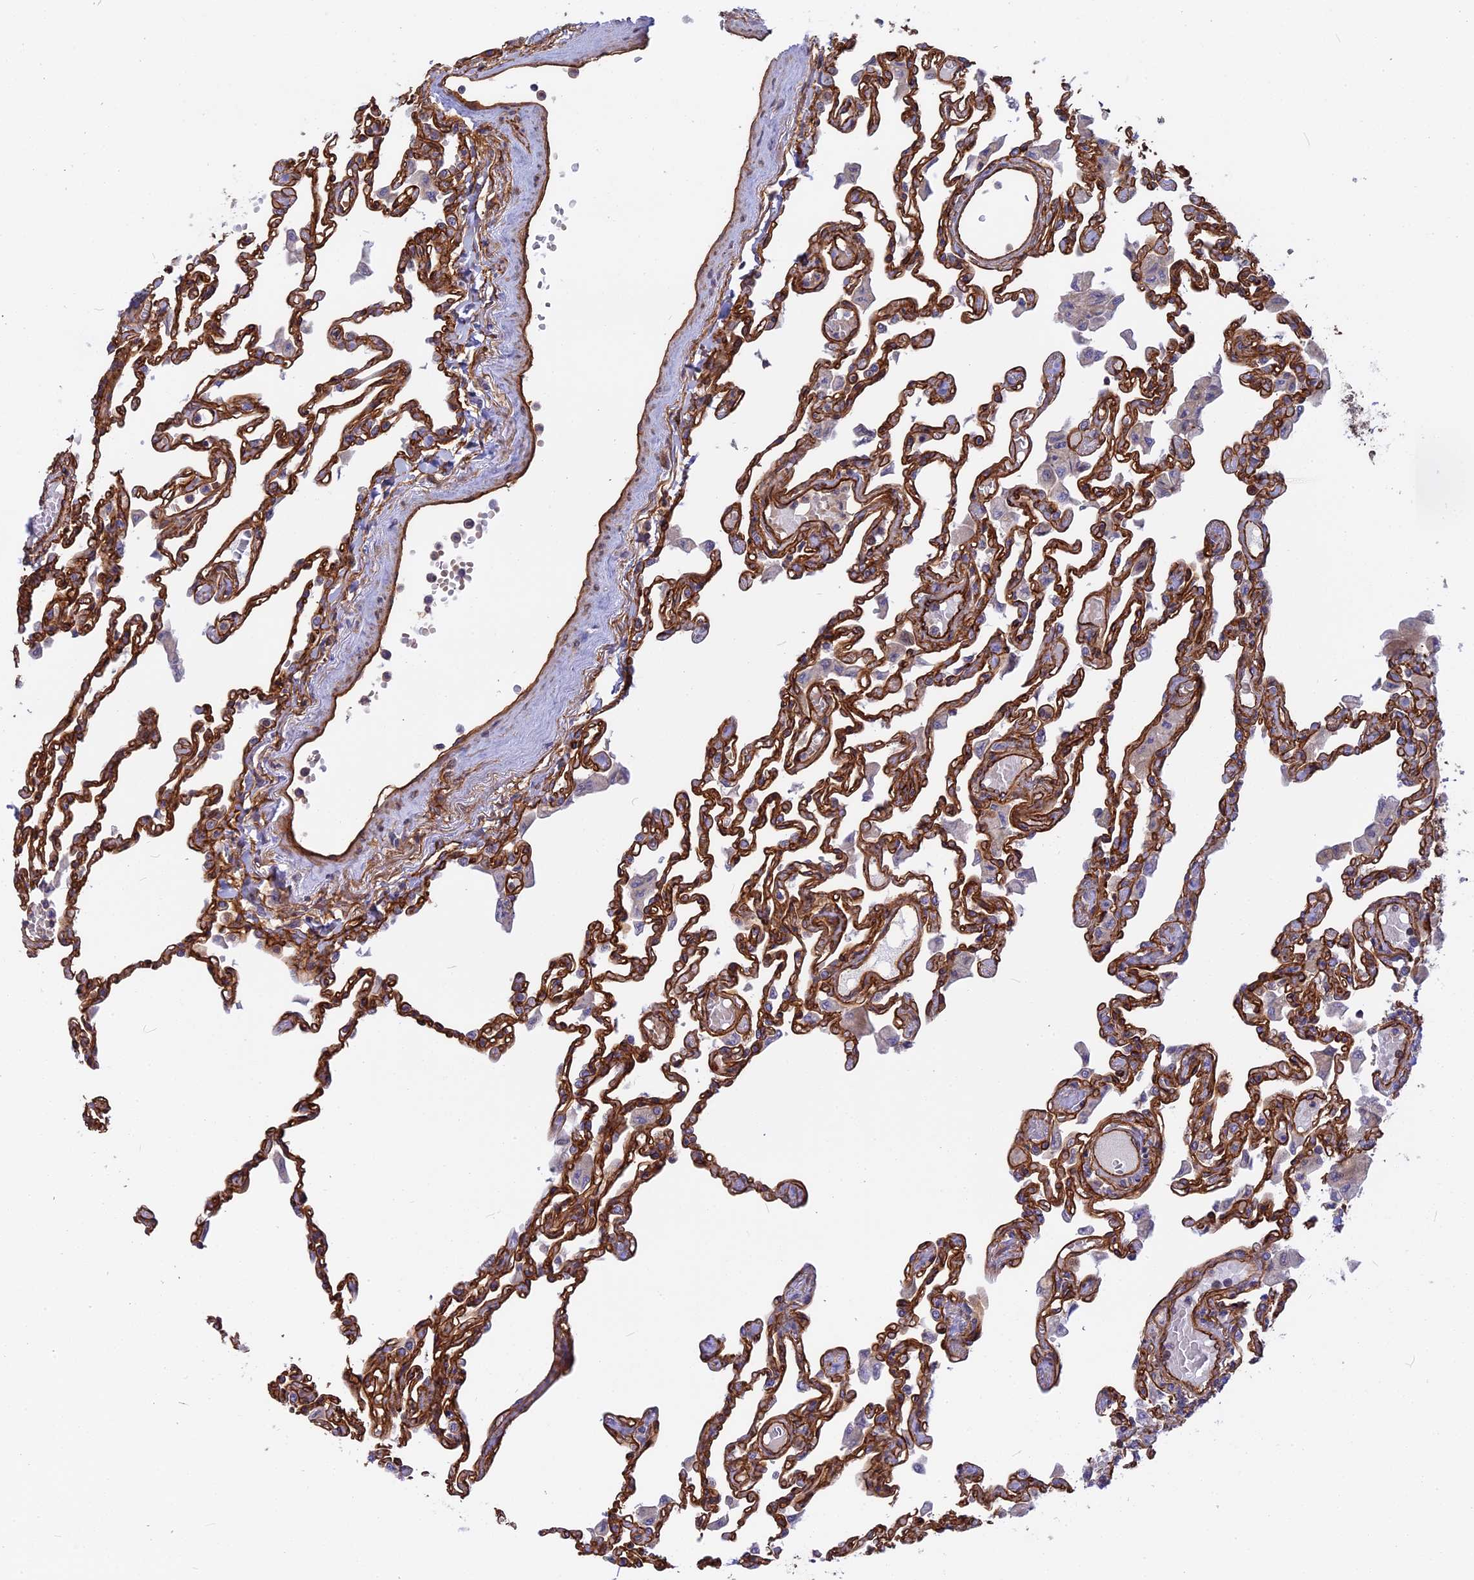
{"staining": {"intensity": "strong", "quantity": ">75%", "location": "cytoplasmic/membranous"}, "tissue": "lung", "cell_type": "Alveolar cells", "image_type": "normal", "snomed": [{"axis": "morphology", "description": "Normal tissue, NOS"}, {"axis": "topography", "description": "Bronchus"}, {"axis": "topography", "description": "Lung"}], "caption": "Alveolar cells exhibit high levels of strong cytoplasmic/membranous expression in approximately >75% of cells in normal human lung.", "gene": "CNBD2", "patient": {"sex": "female", "age": 49}}